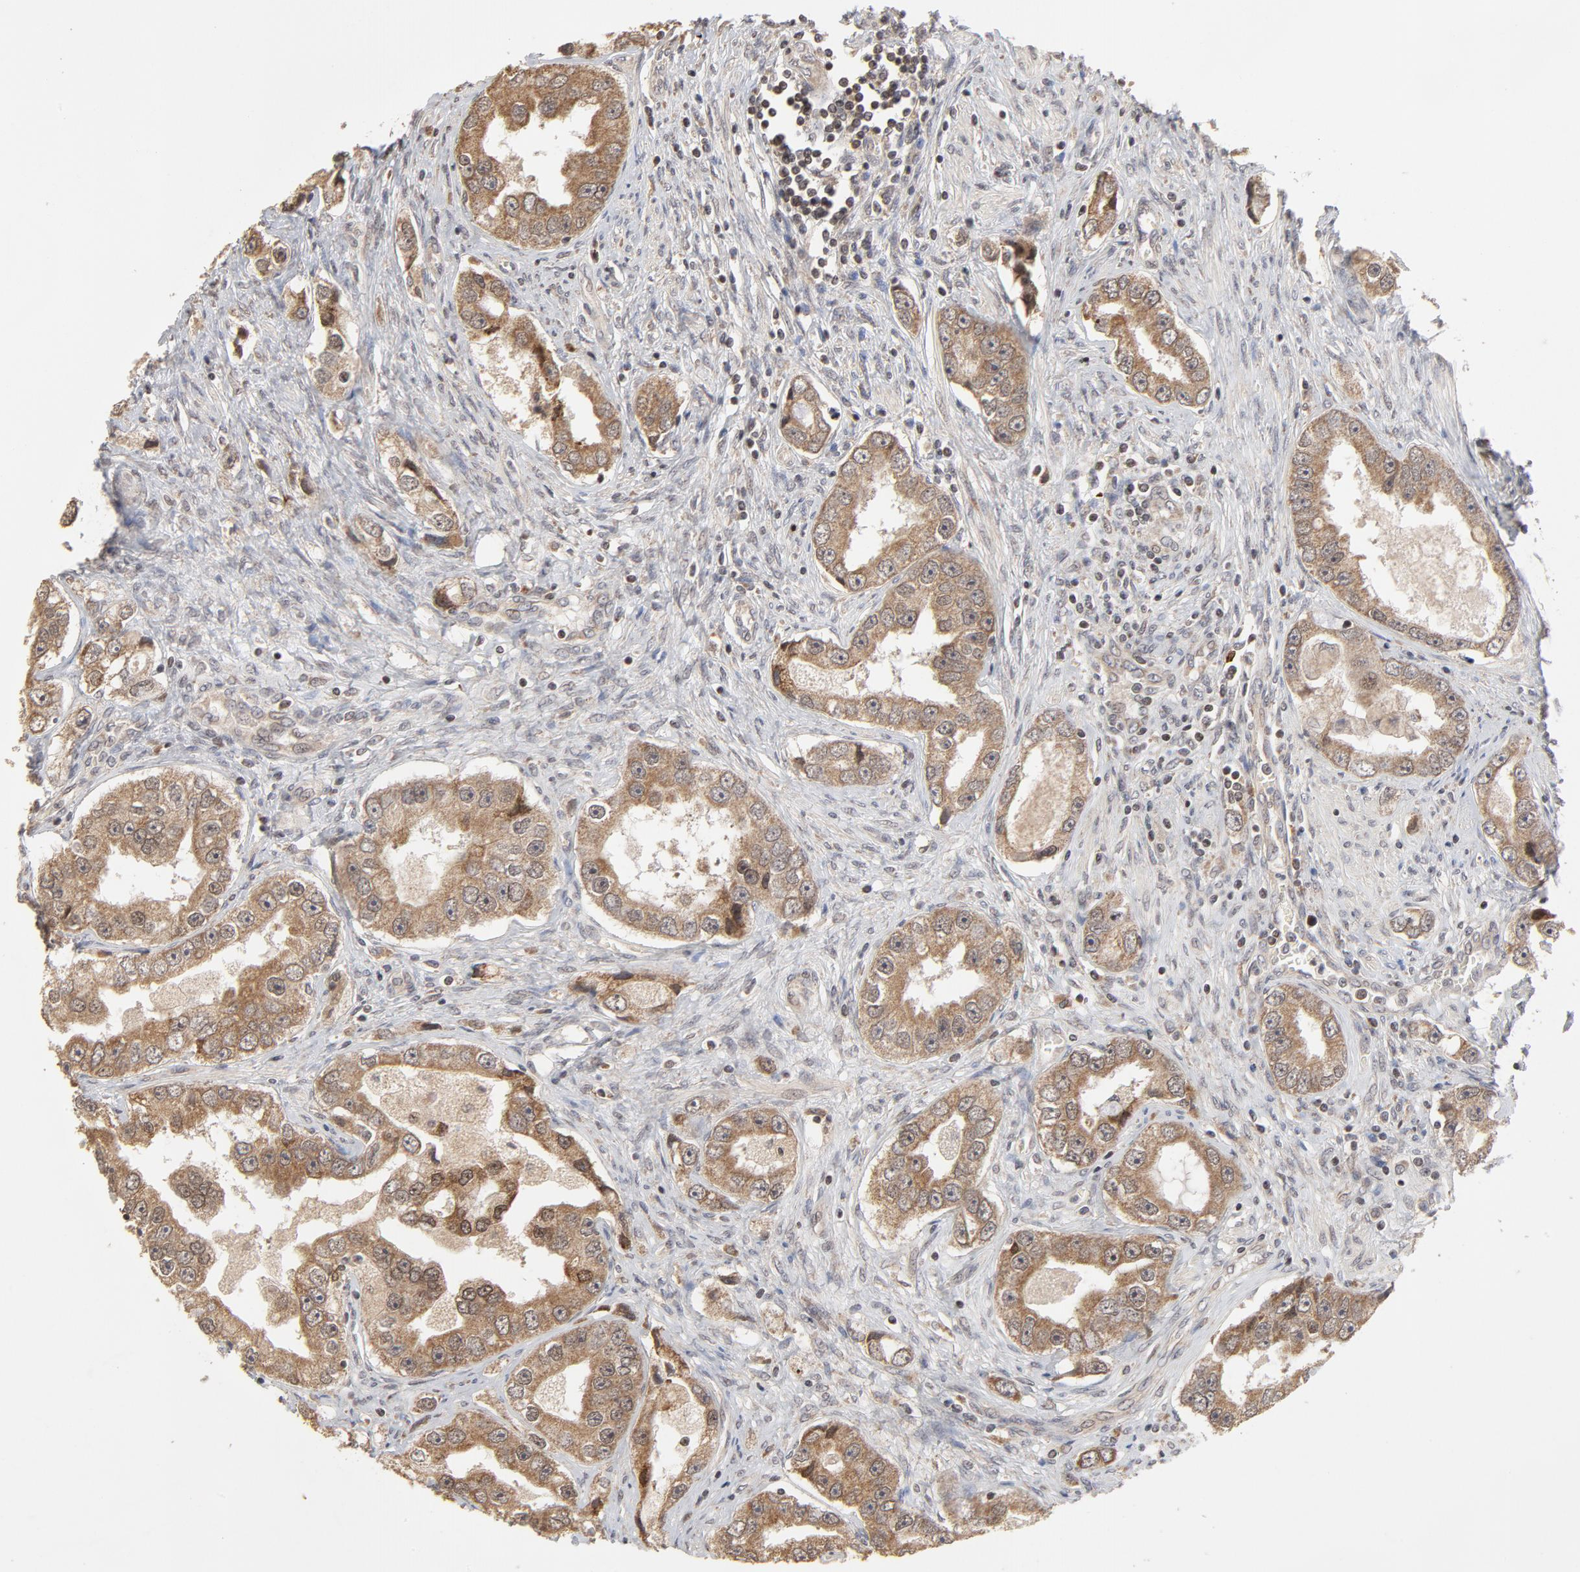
{"staining": {"intensity": "moderate", "quantity": ">75%", "location": "cytoplasmic/membranous"}, "tissue": "prostate cancer", "cell_type": "Tumor cells", "image_type": "cancer", "snomed": [{"axis": "morphology", "description": "Adenocarcinoma, High grade"}, {"axis": "topography", "description": "Prostate"}], "caption": "DAB (3,3'-diaminobenzidine) immunohistochemical staining of high-grade adenocarcinoma (prostate) displays moderate cytoplasmic/membranous protein staining in approximately >75% of tumor cells.", "gene": "ARIH1", "patient": {"sex": "male", "age": 63}}